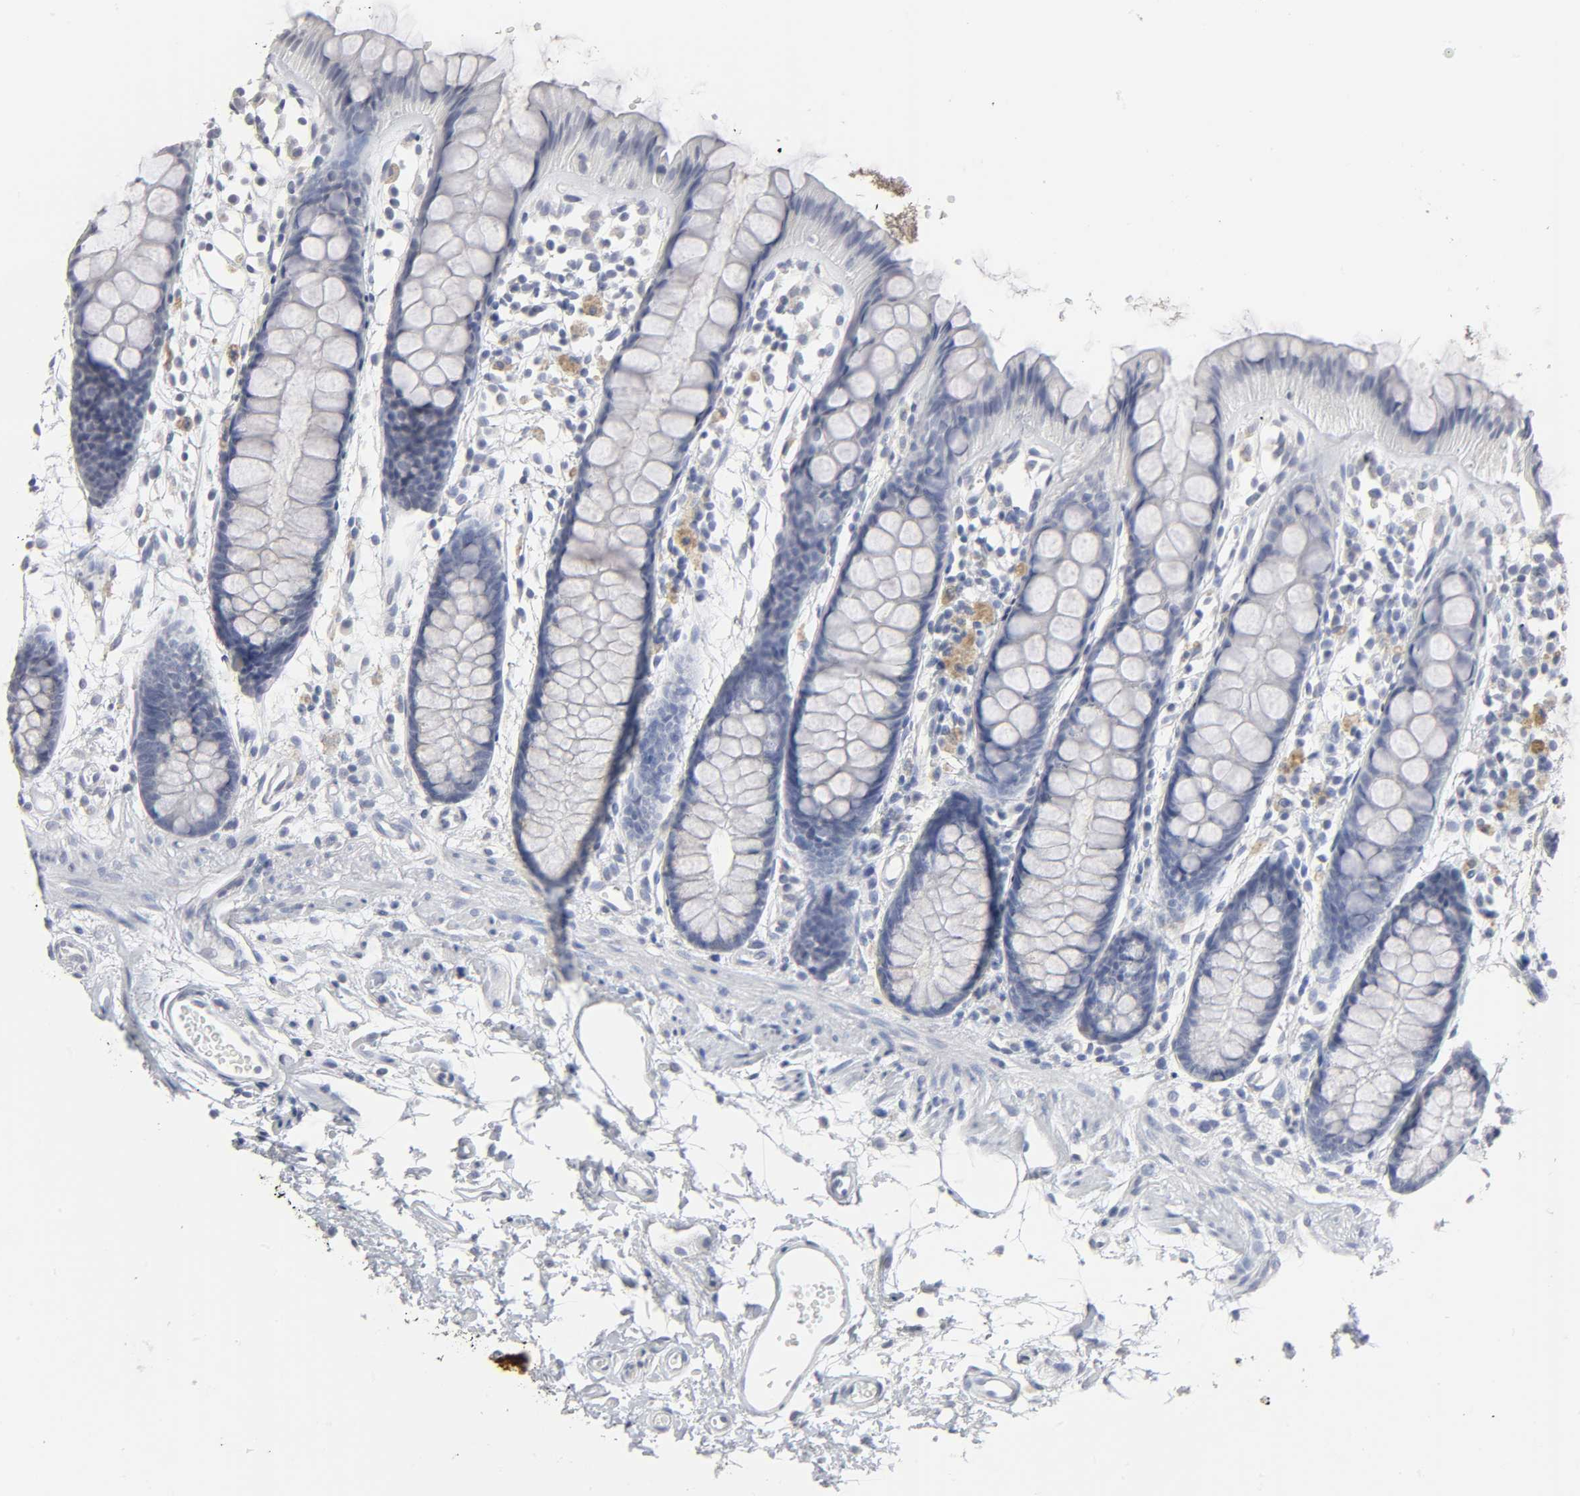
{"staining": {"intensity": "negative", "quantity": "none", "location": "none"}, "tissue": "rectum", "cell_type": "Glandular cells", "image_type": "normal", "snomed": [{"axis": "morphology", "description": "Normal tissue, NOS"}, {"axis": "topography", "description": "Rectum"}], "caption": "The IHC image has no significant positivity in glandular cells of rectum. (Immunohistochemistry, brightfield microscopy, high magnification).", "gene": "SLCO1B3", "patient": {"sex": "female", "age": 66}}